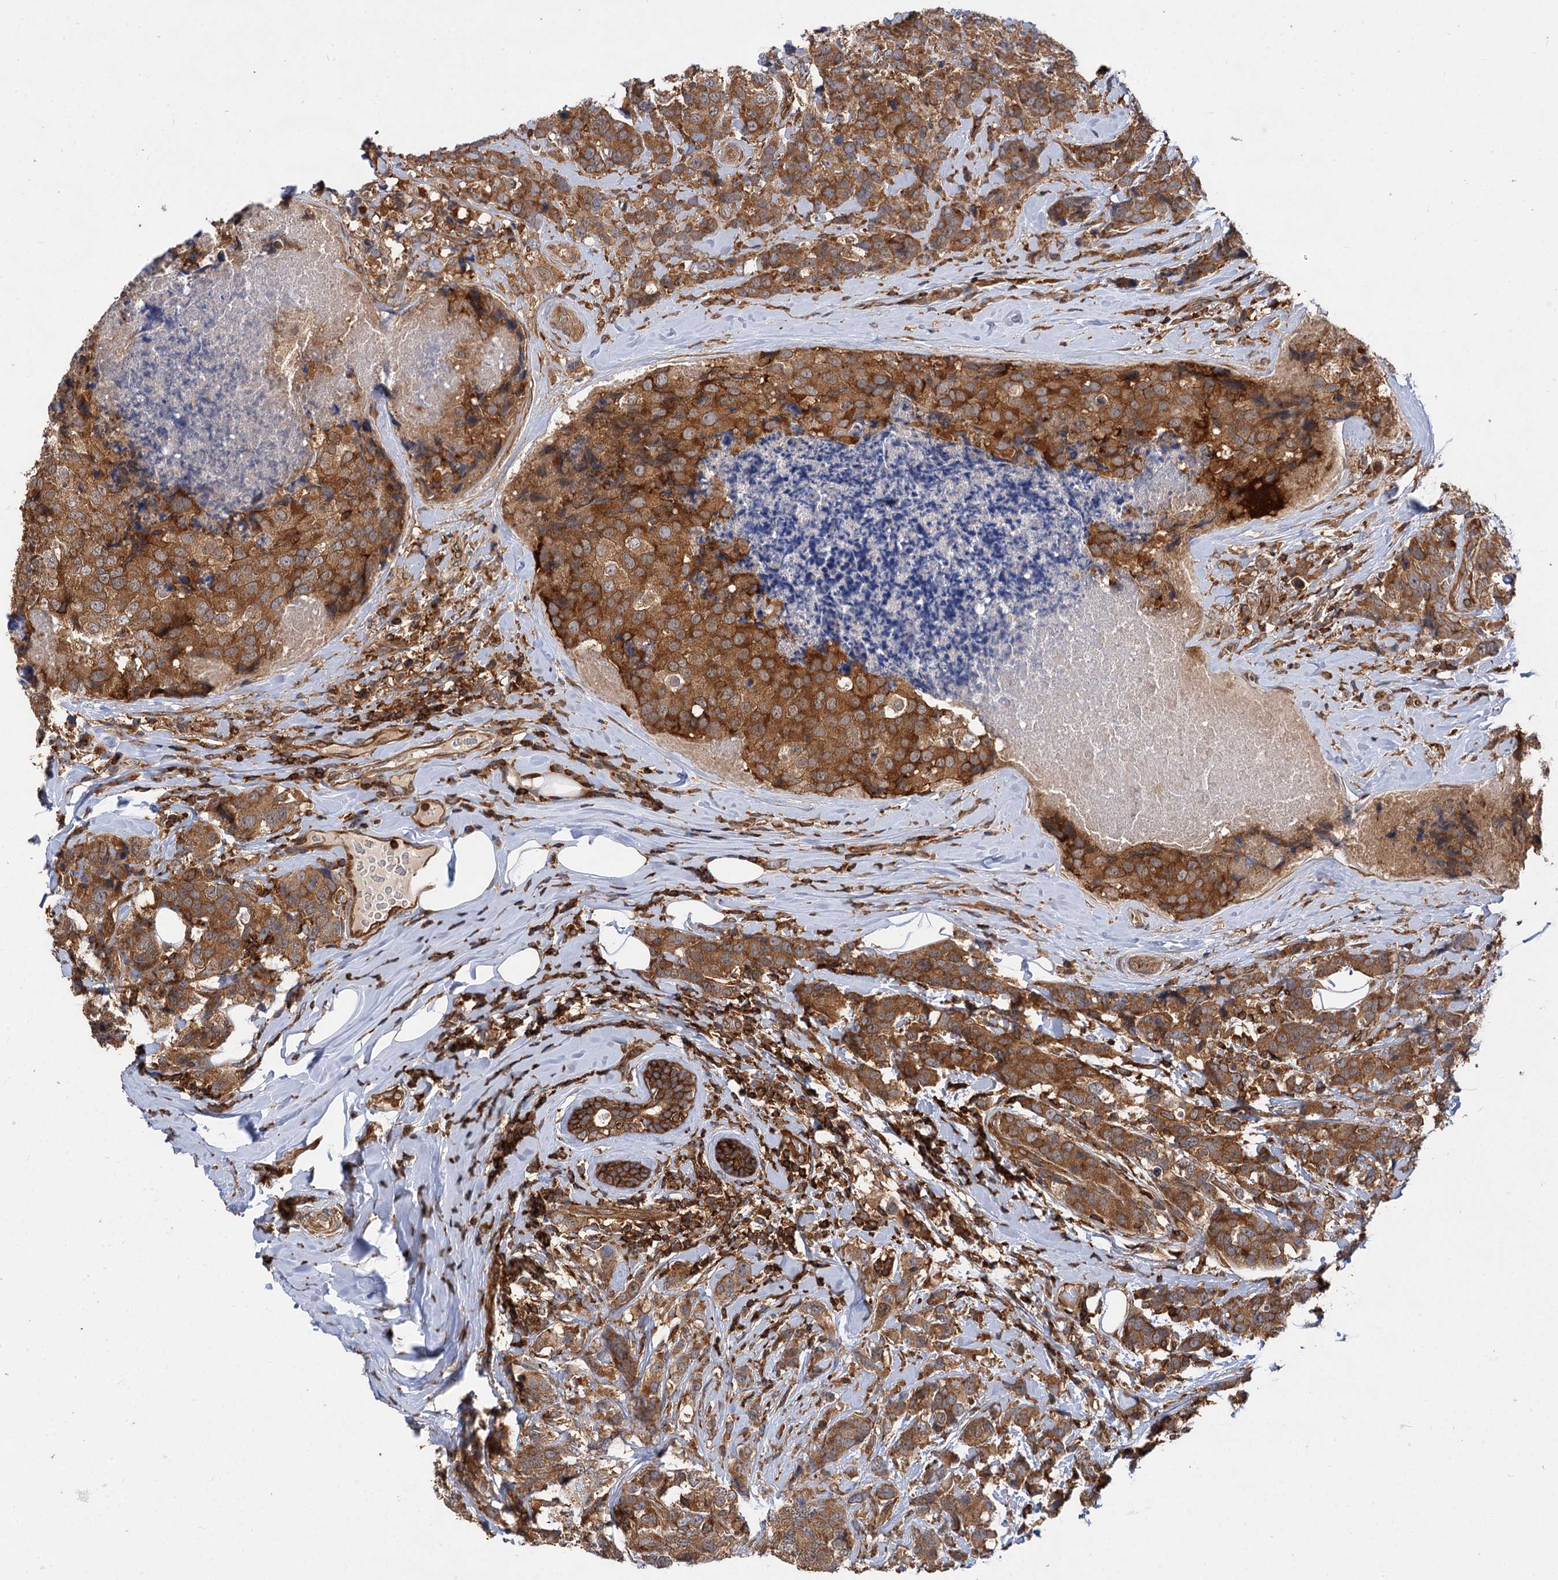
{"staining": {"intensity": "moderate", "quantity": ">75%", "location": "cytoplasmic/membranous"}, "tissue": "breast cancer", "cell_type": "Tumor cells", "image_type": "cancer", "snomed": [{"axis": "morphology", "description": "Lobular carcinoma"}, {"axis": "topography", "description": "Breast"}], "caption": "There is medium levels of moderate cytoplasmic/membranous staining in tumor cells of breast cancer (lobular carcinoma), as demonstrated by immunohistochemical staining (brown color).", "gene": "PACS1", "patient": {"sex": "female", "age": 59}}